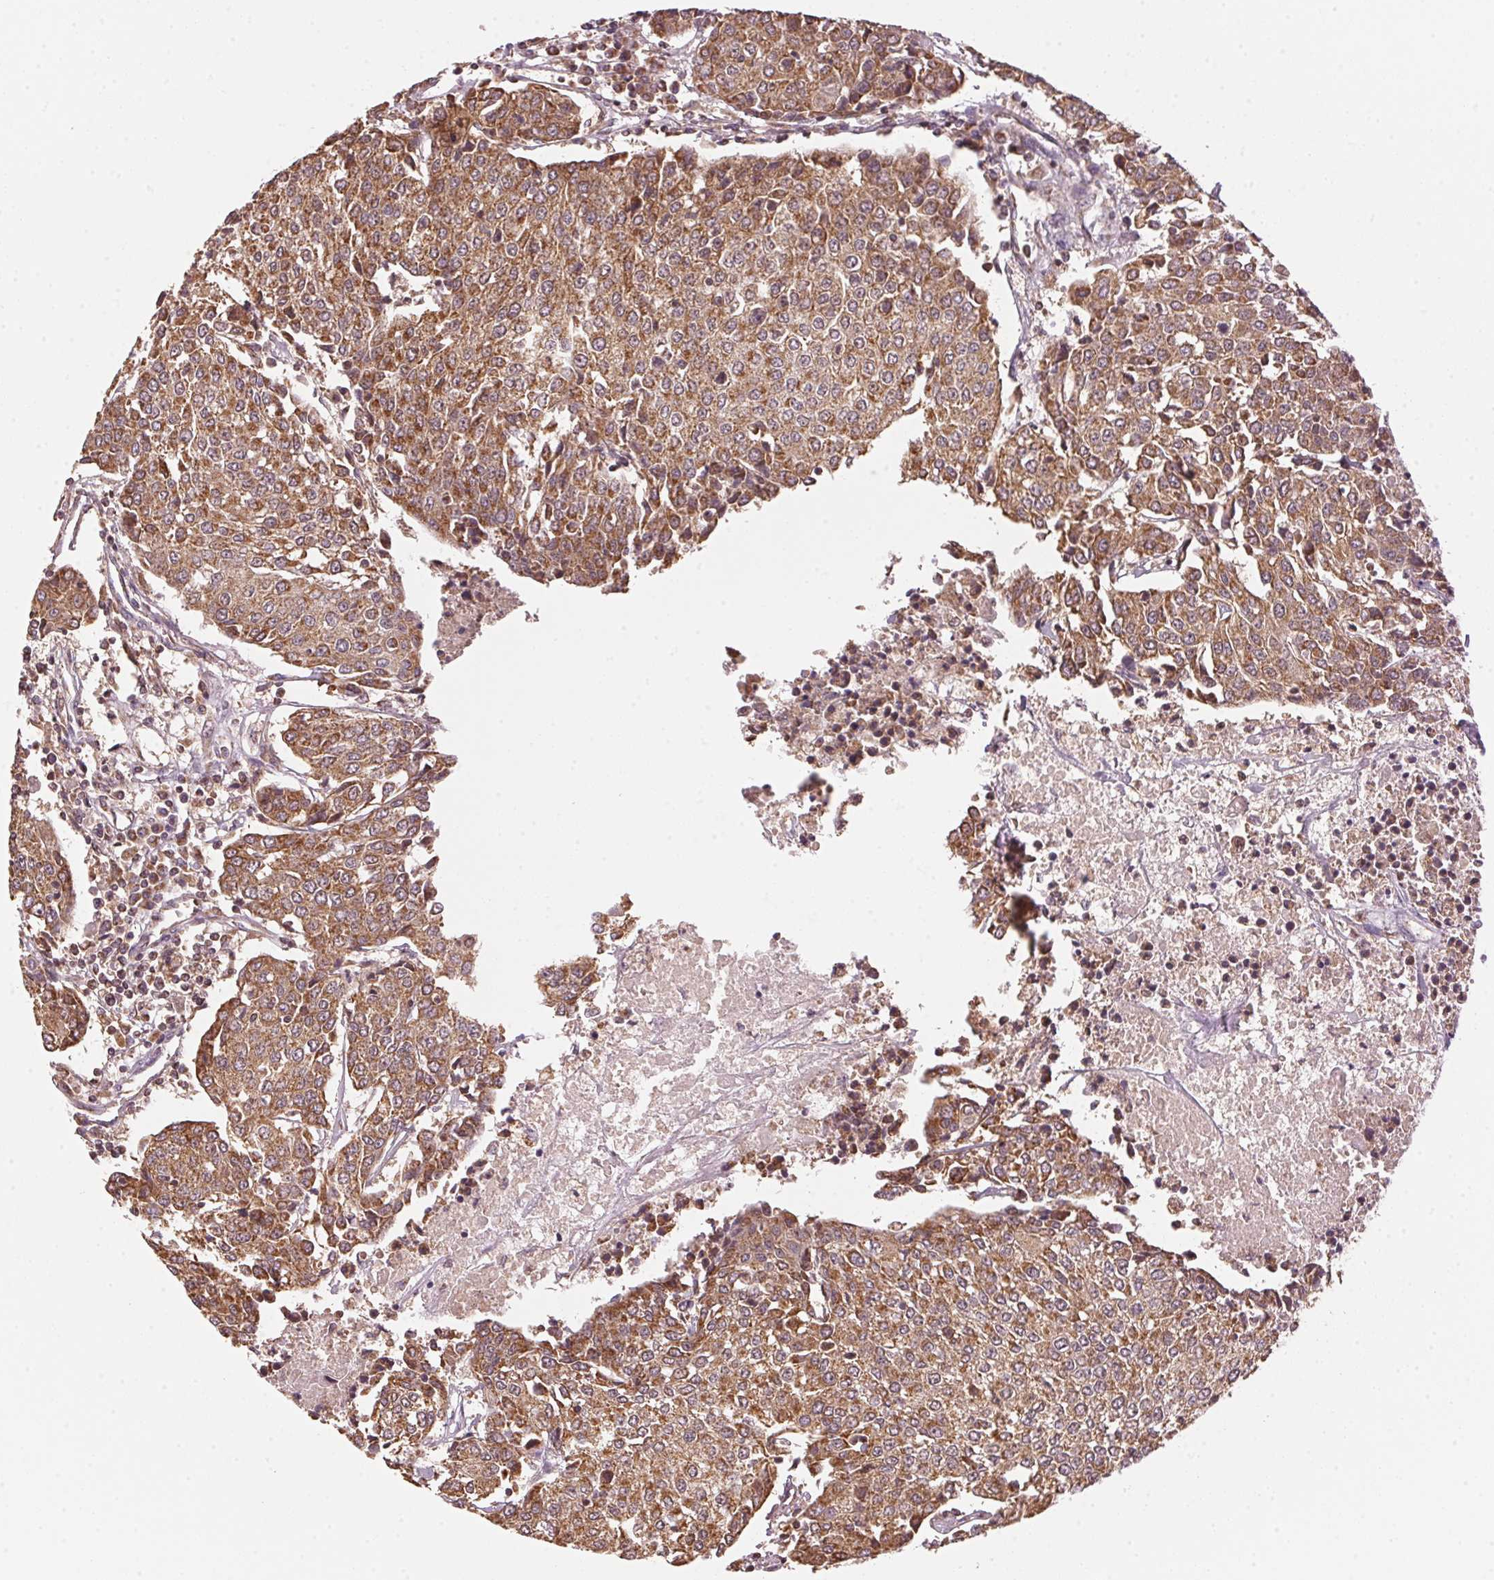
{"staining": {"intensity": "moderate", "quantity": ">75%", "location": "cytoplasmic/membranous"}, "tissue": "urothelial cancer", "cell_type": "Tumor cells", "image_type": "cancer", "snomed": [{"axis": "morphology", "description": "Urothelial carcinoma, High grade"}, {"axis": "topography", "description": "Urinary bladder"}], "caption": "Protein staining of high-grade urothelial carcinoma tissue reveals moderate cytoplasmic/membranous expression in approximately >75% of tumor cells. (DAB IHC, brown staining for protein, blue staining for nuclei).", "gene": "ARHGAP6", "patient": {"sex": "female", "age": 85}}